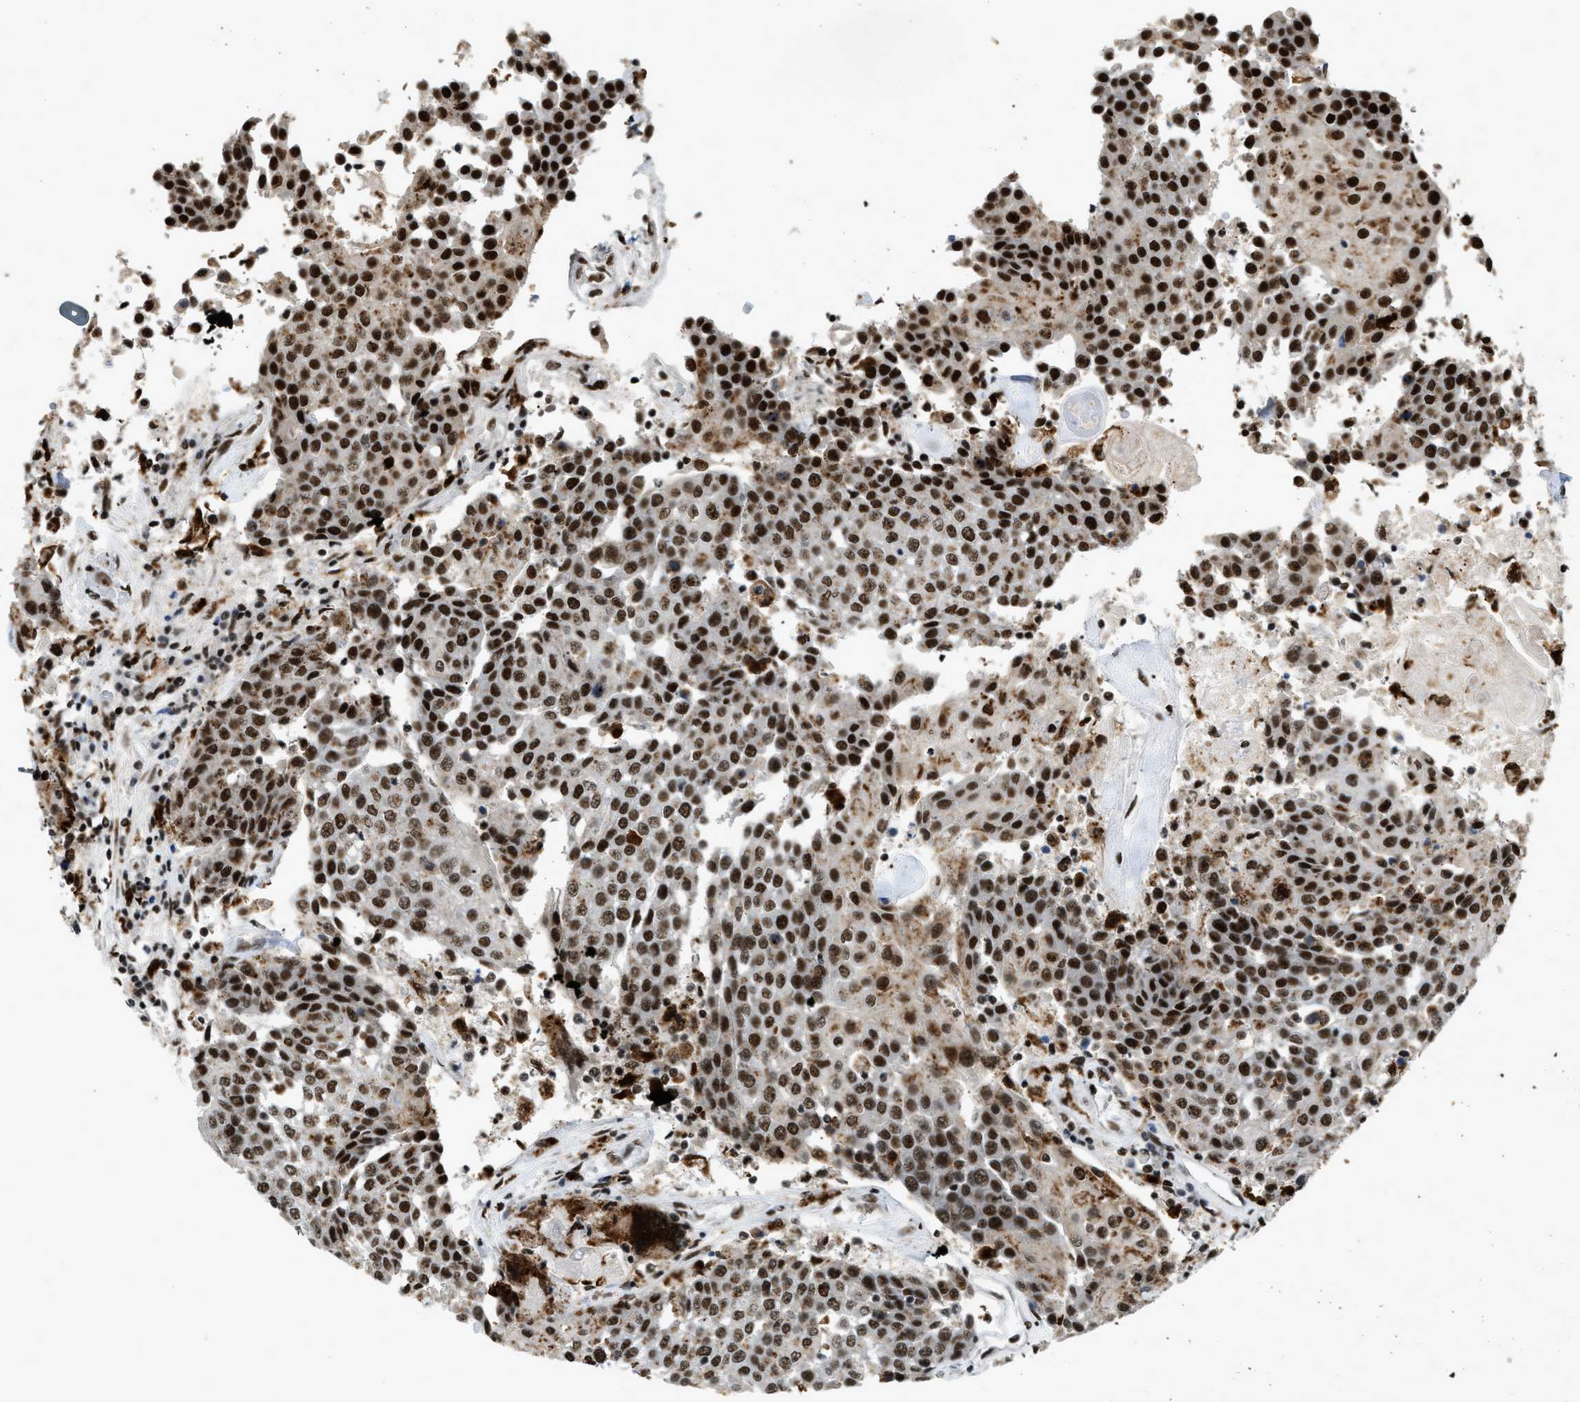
{"staining": {"intensity": "strong", "quantity": ">75%", "location": "cytoplasmic/membranous,nuclear"}, "tissue": "urothelial cancer", "cell_type": "Tumor cells", "image_type": "cancer", "snomed": [{"axis": "morphology", "description": "Urothelial carcinoma, High grade"}, {"axis": "topography", "description": "Urinary bladder"}], "caption": "Approximately >75% of tumor cells in human high-grade urothelial carcinoma reveal strong cytoplasmic/membranous and nuclear protein expression as visualized by brown immunohistochemical staining.", "gene": "NUMA1", "patient": {"sex": "female", "age": 85}}